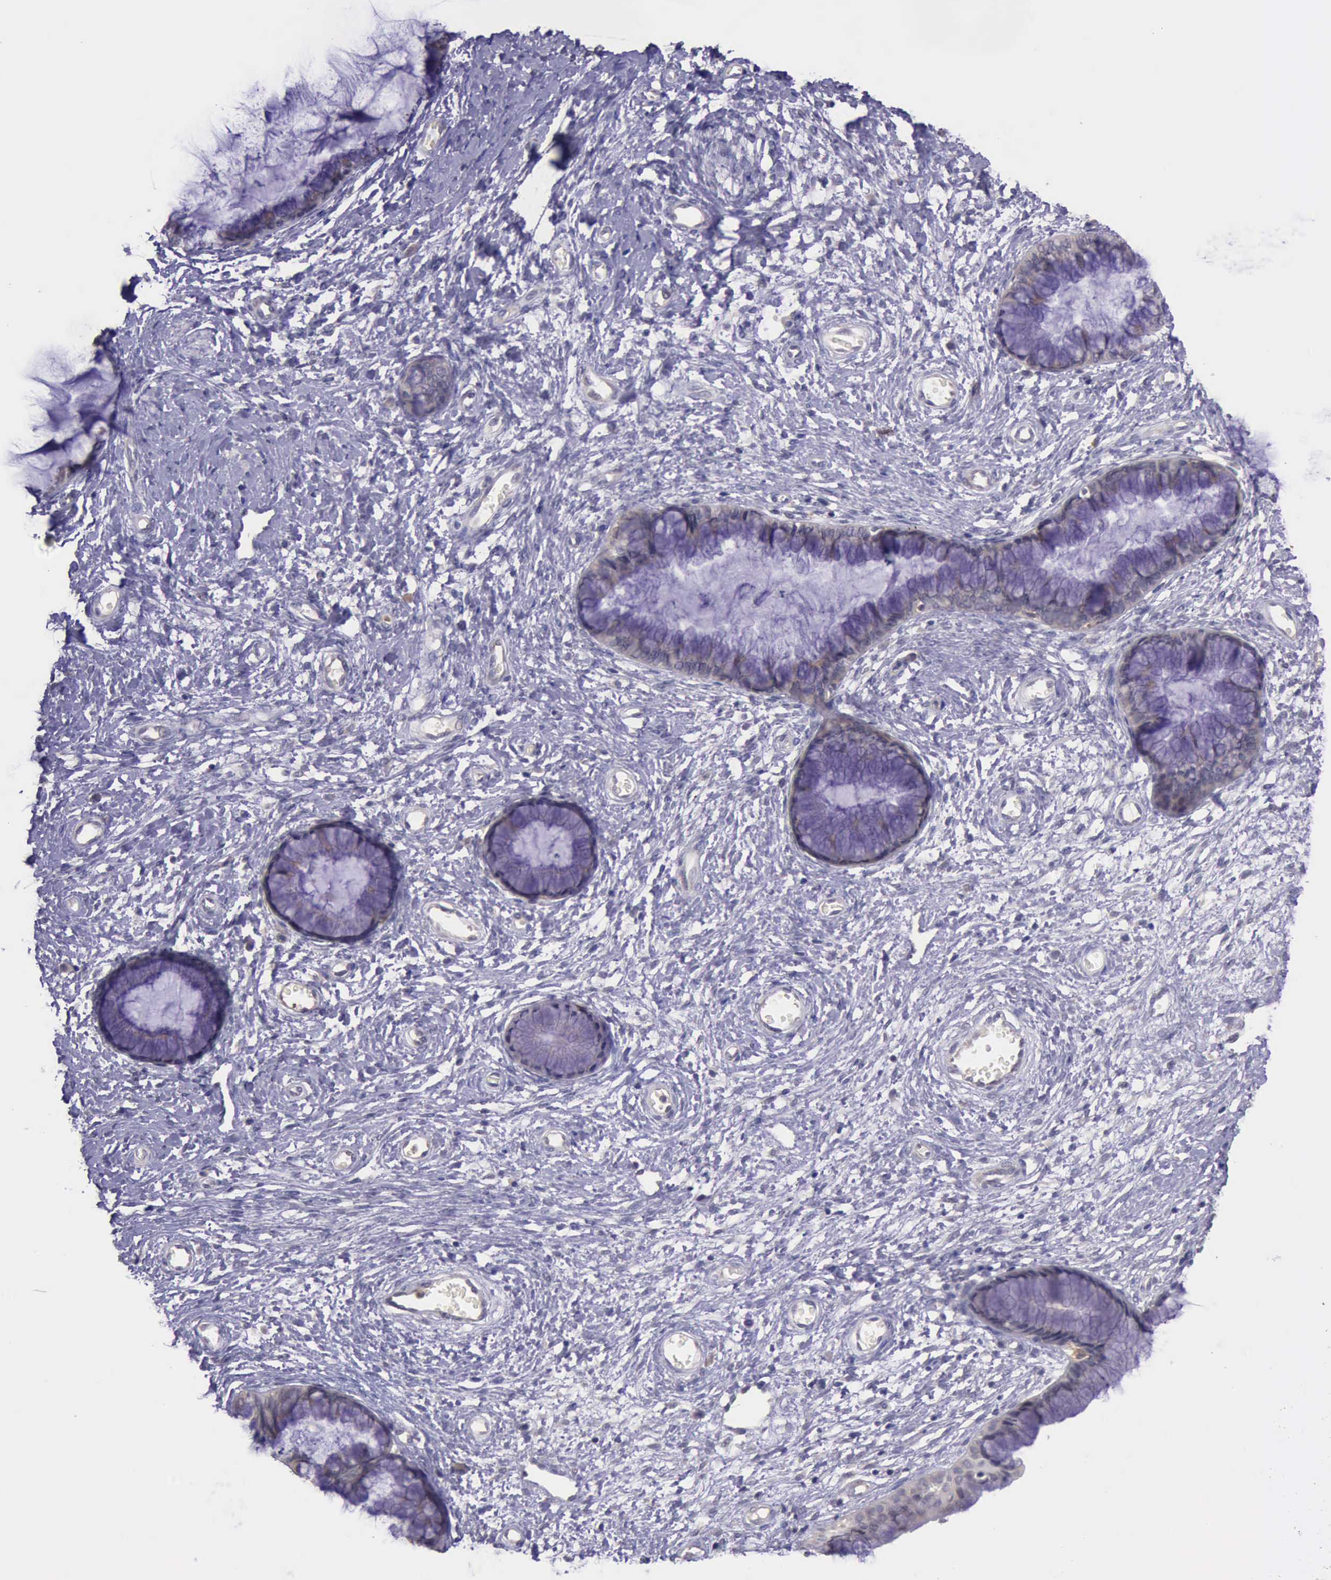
{"staining": {"intensity": "weak", "quantity": ">75%", "location": "cytoplasmic/membranous"}, "tissue": "cervix", "cell_type": "Glandular cells", "image_type": "normal", "snomed": [{"axis": "morphology", "description": "Normal tissue, NOS"}, {"axis": "topography", "description": "Cervix"}], "caption": "Cervix stained for a protein displays weak cytoplasmic/membranous positivity in glandular cells.", "gene": "PLEK2", "patient": {"sex": "female", "age": 27}}